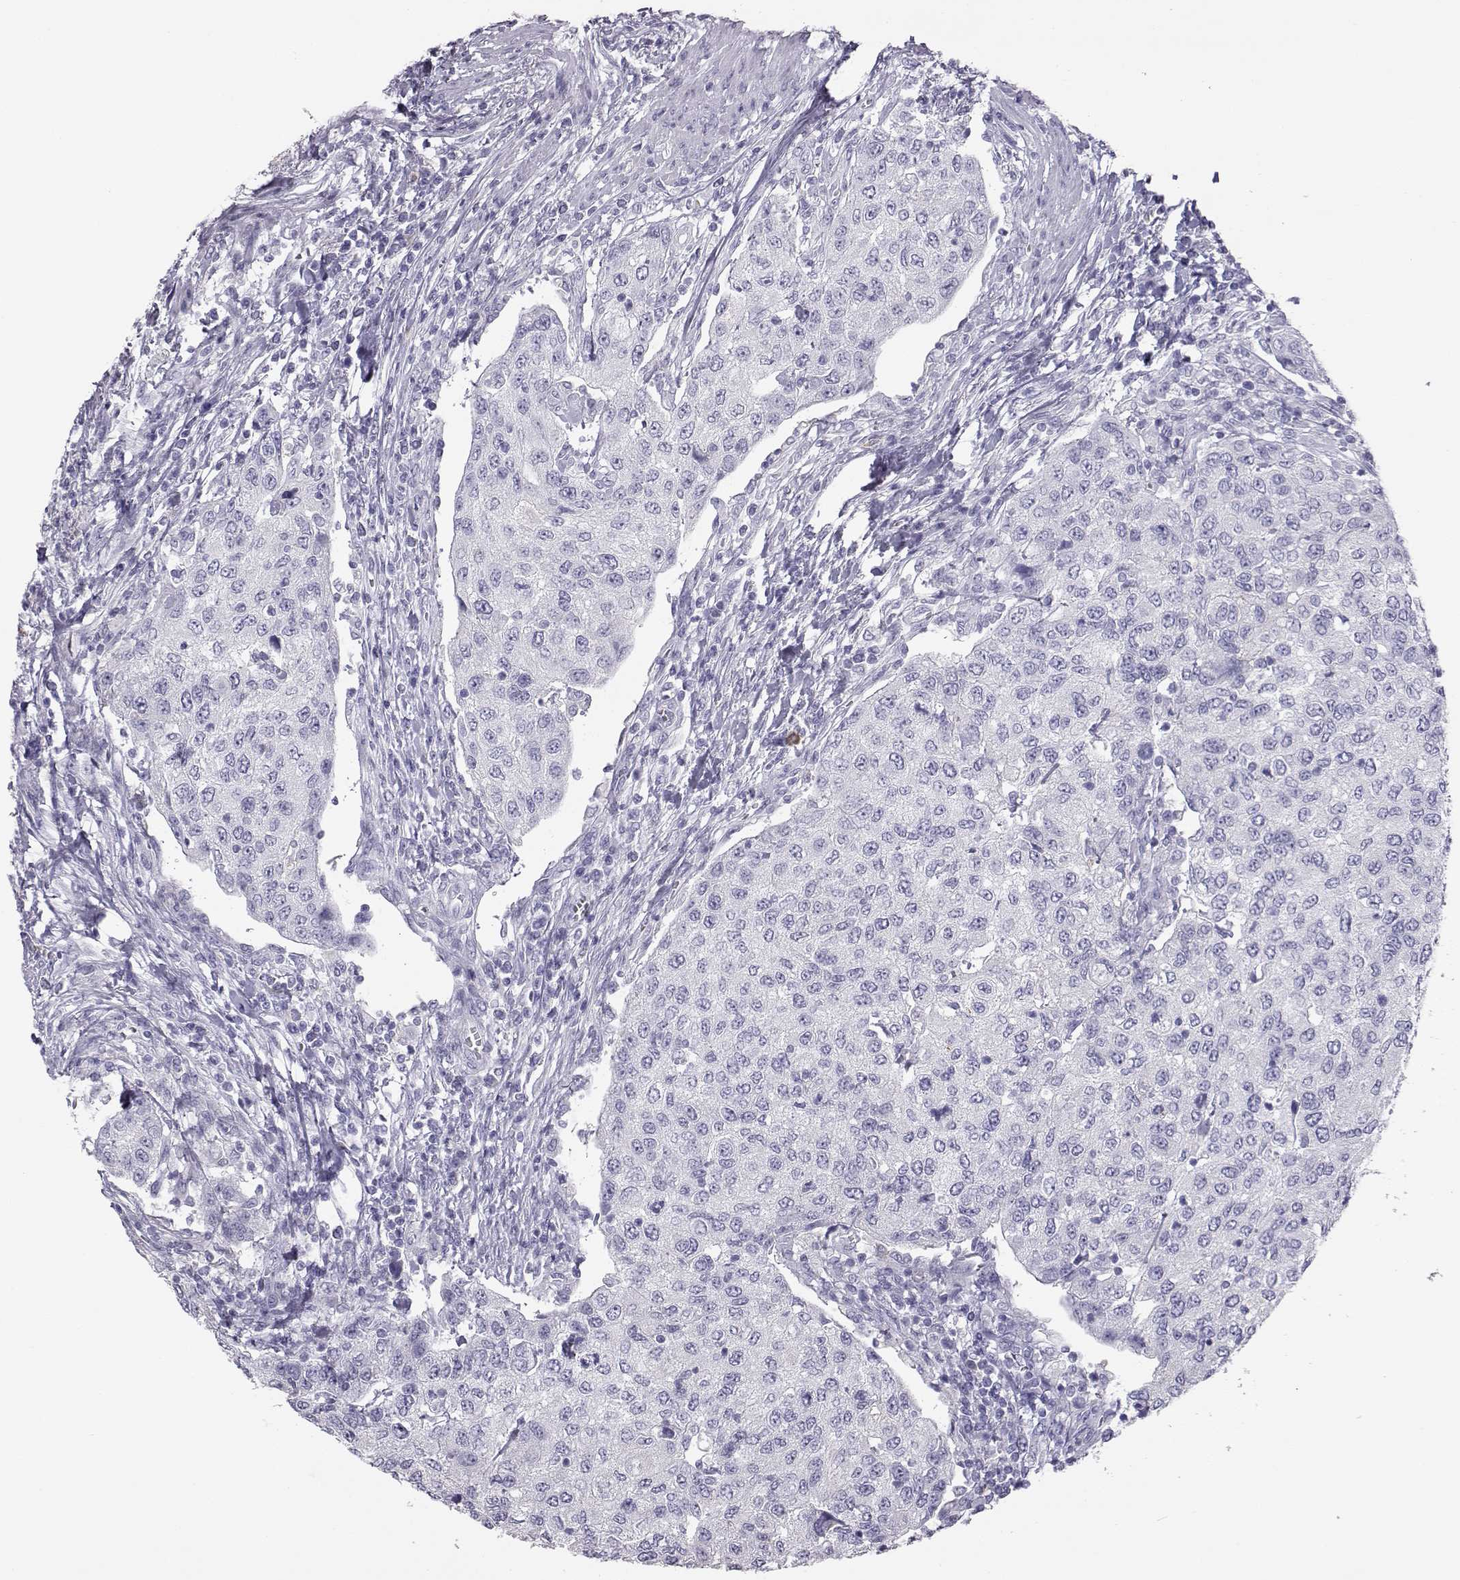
{"staining": {"intensity": "negative", "quantity": "none", "location": "none"}, "tissue": "urothelial cancer", "cell_type": "Tumor cells", "image_type": "cancer", "snomed": [{"axis": "morphology", "description": "Urothelial carcinoma, High grade"}, {"axis": "topography", "description": "Urinary bladder"}], "caption": "Tumor cells are negative for brown protein staining in urothelial cancer. (Stains: DAB IHC with hematoxylin counter stain, Microscopy: brightfield microscopy at high magnification).", "gene": "ITLN2", "patient": {"sex": "female", "age": 78}}